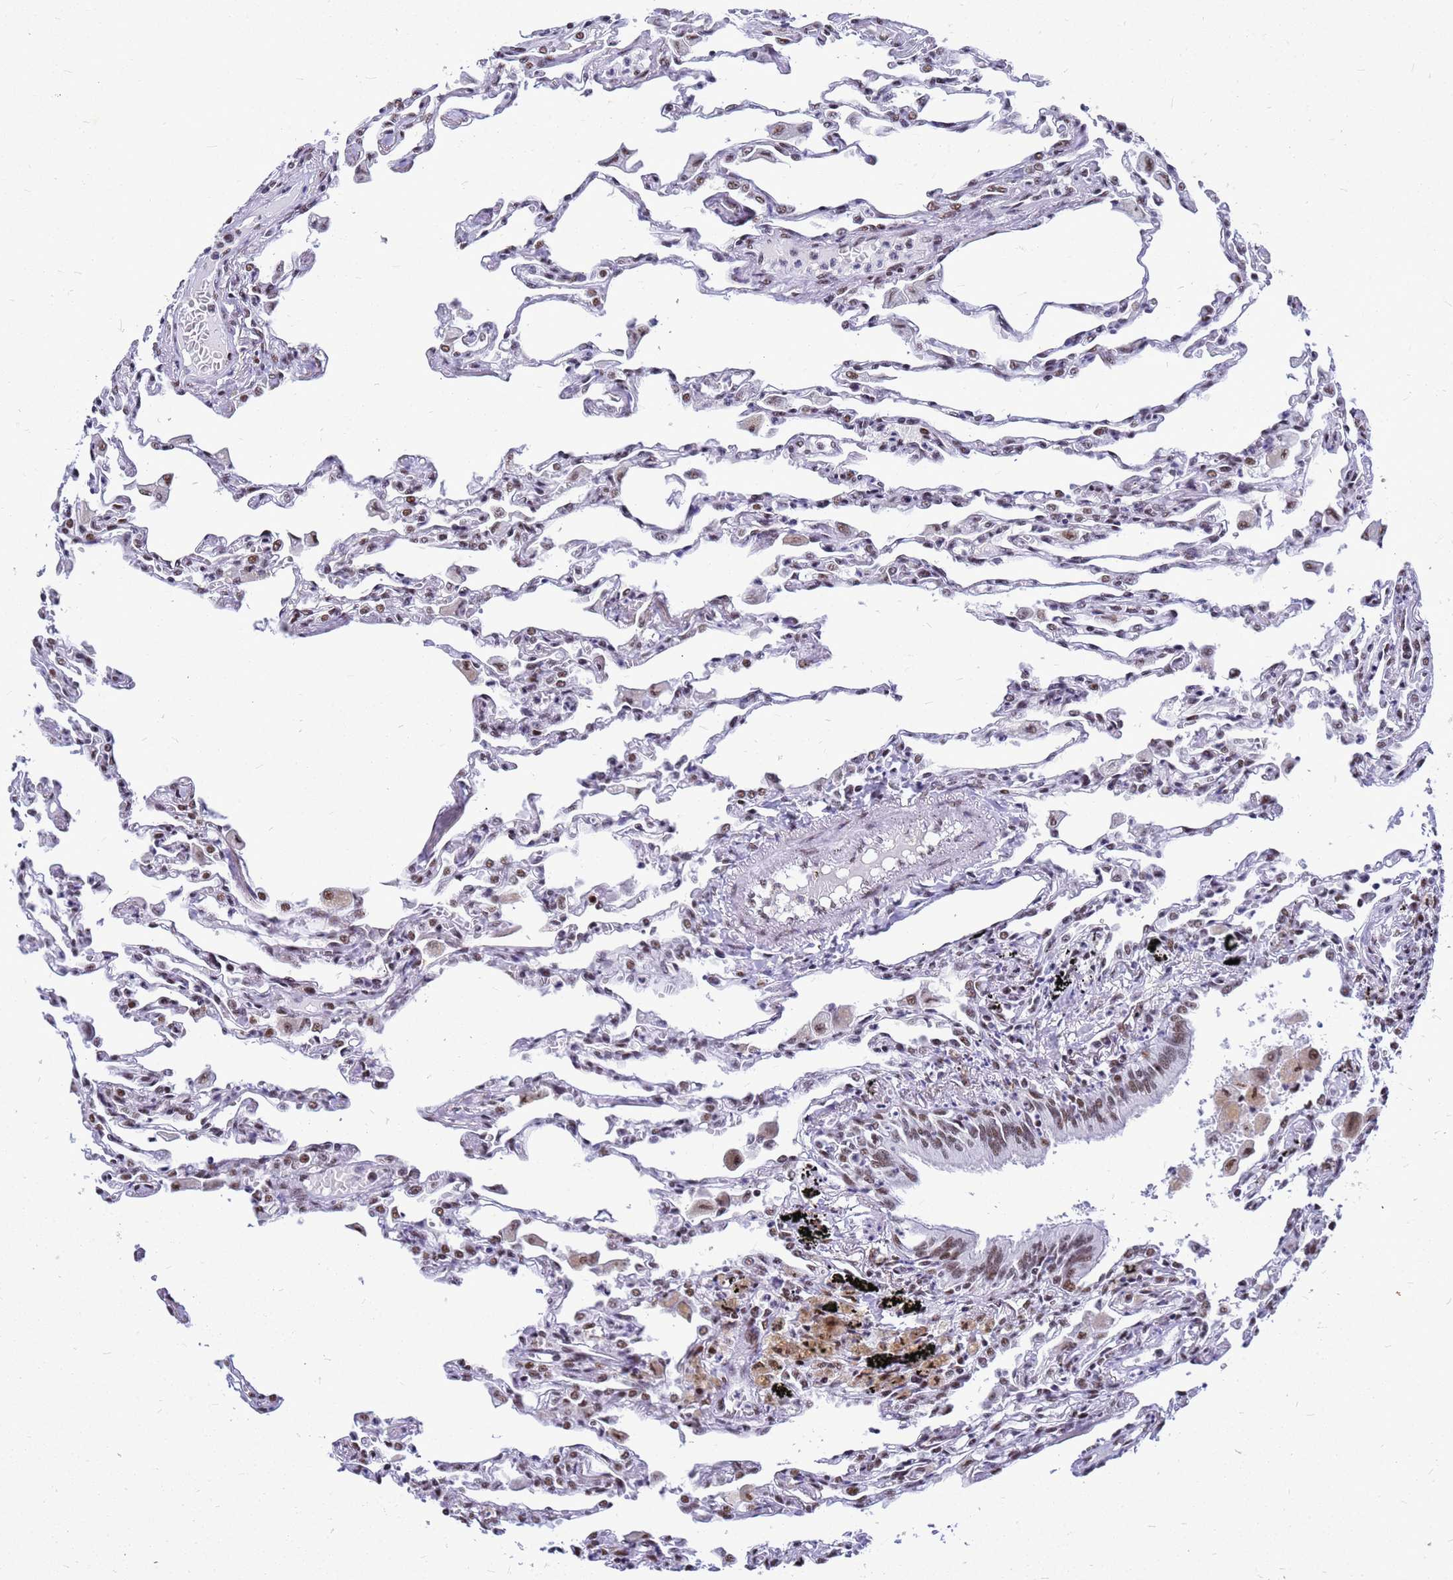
{"staining": {"intensity": "weak", "quantity": "25%-75%", "location": "nuclear"}, "tissue": "lung", "cell_type": "Alveolar cells", "image_type": "normal", "snomed": [{"axis": "morphology", "description": "Normal tissue, NOS"}, {"axis": "topography", "description": "Bronchus"}, {"axis": "topography", "description": "Lung"}], "caption": "This histopathology image reveals immunohistochemistry staining of benign lung, with low weak nuclear staining in about 25%-75% of alveolar cells.", "gene": "SART3", "patient": {"sex": "female", "age": 49}}